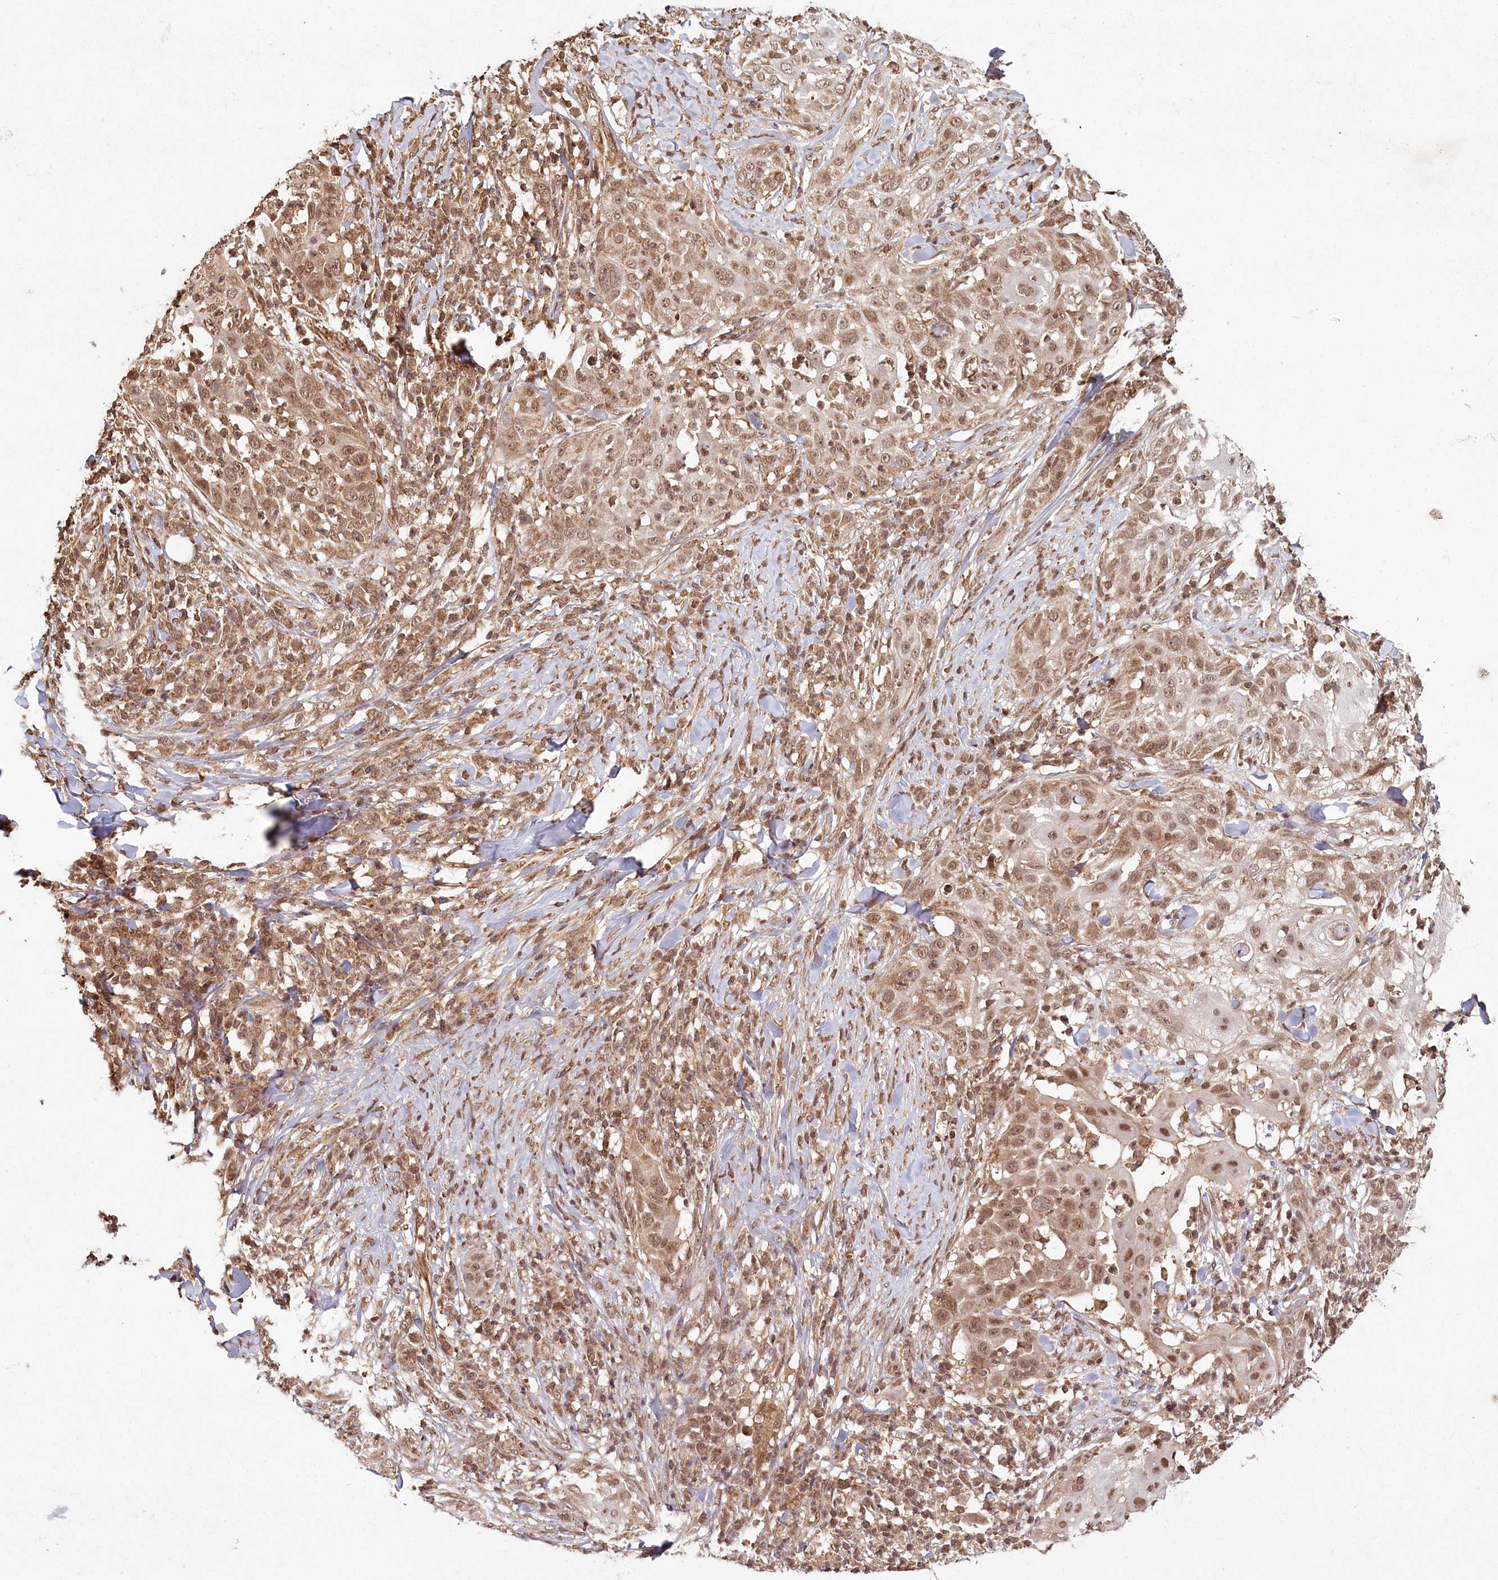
{"staining": {"intensity": "moderate", "quantity": ">75%", "location": "nuclear"}, "tissue": "skin cancer", "cell_type": "Tumor cells", "image_type": "cancer", "snomed": [{"axis": "morphology", "description": "Squamous cell carcinoma, NOS"}, {"axis": "topography", "description": "Skin"}], "caption": "Tumor cells display medium levels of moderate nuclear positivity in approximately >75% of cells in human squamous cell carcinoma (skin). (DAB (3,3'-diaminobenzidine) IHC with brightfield microscopy, high magnification).", "gene": "MICU1", "patient": {"sex": "female", "age": 44}}